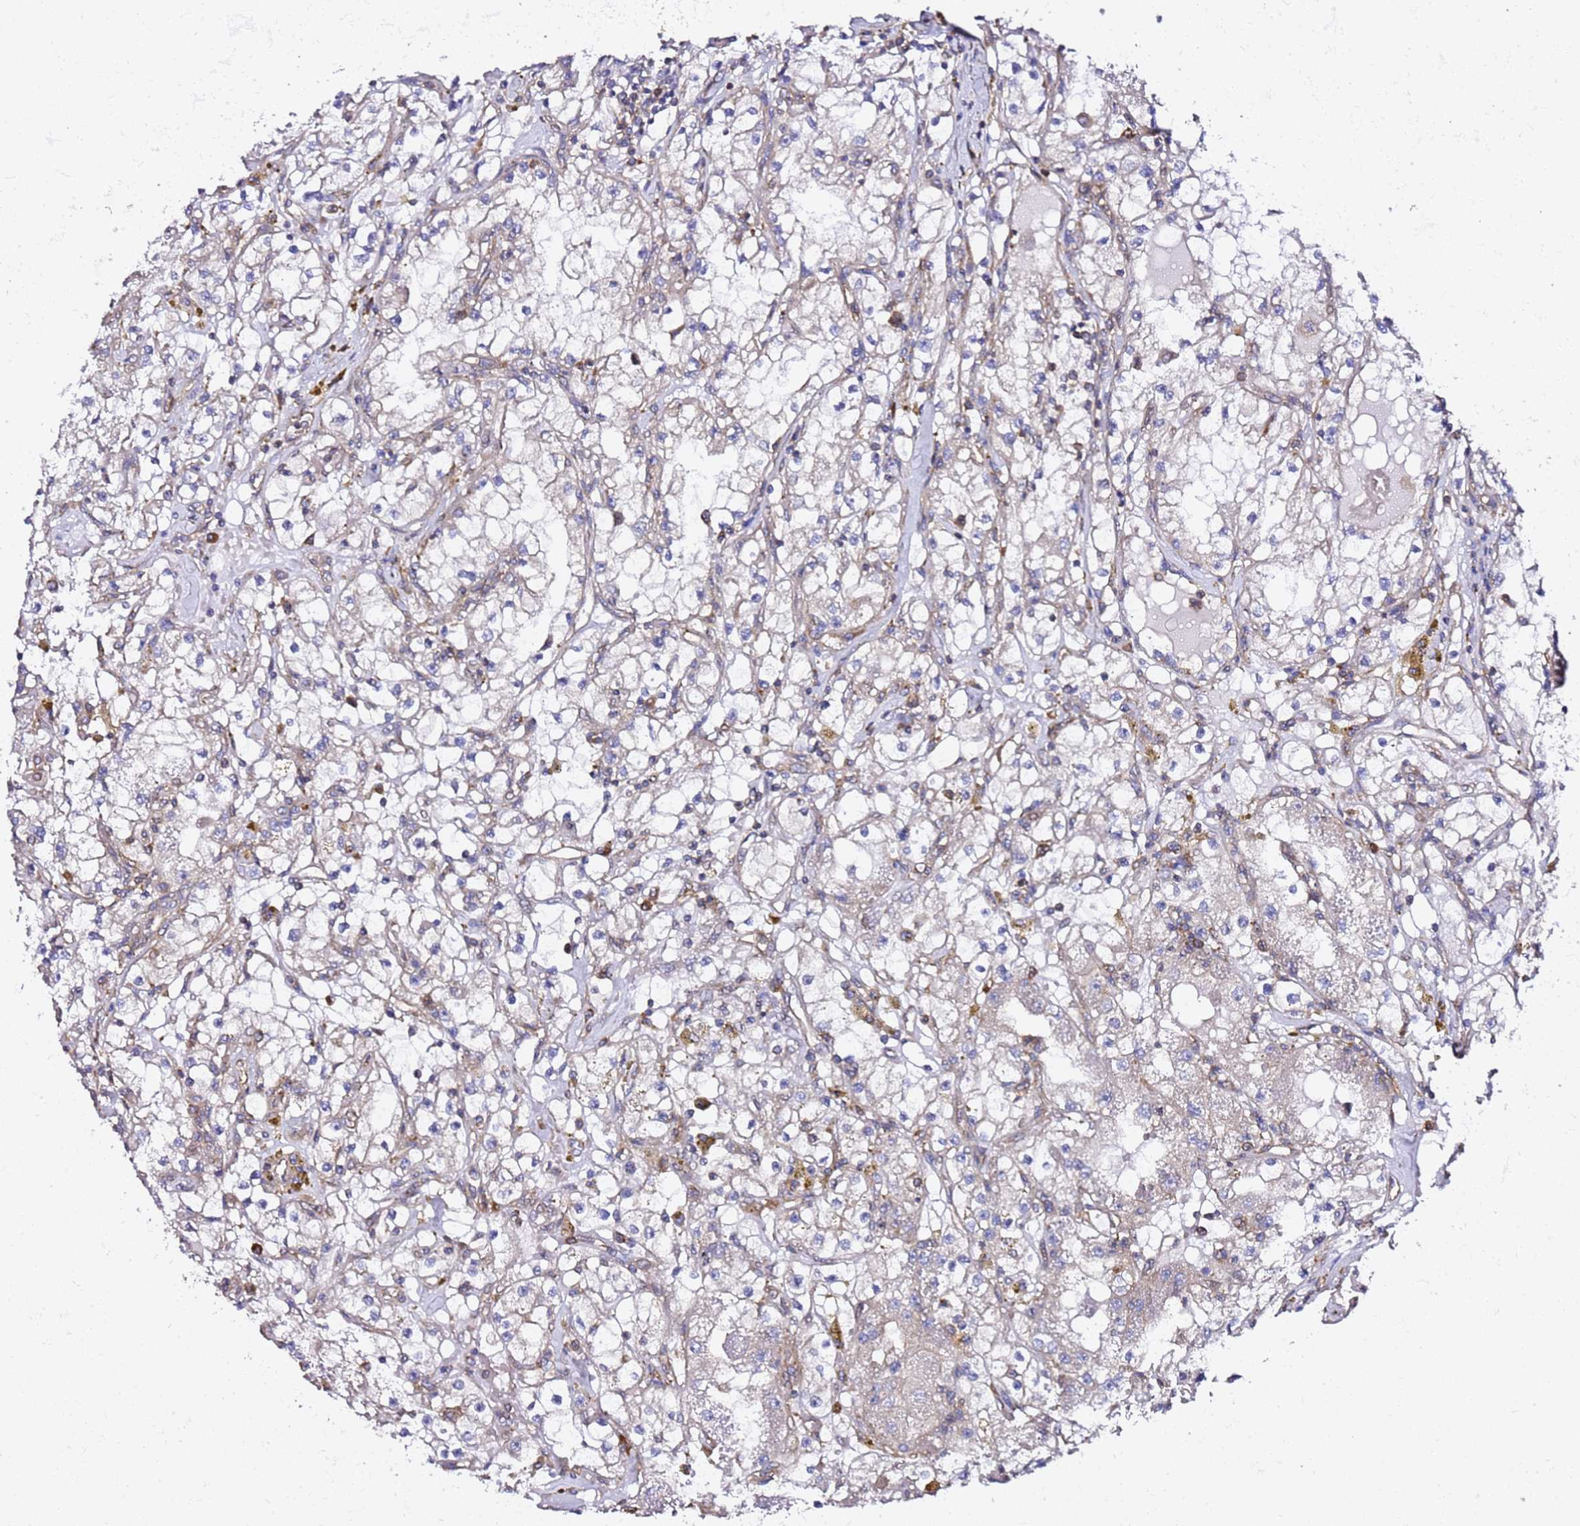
{"staining": {"intensity": "weak", "quantity": "25%-75%", "location": "cytoplasmic/membranous"}, "tissue": "renal cancer", "cell_type": "Tumor cells", "image_type": "cancer", "snomed": [{"axis": "morphology", "description": "Adenocarcinoma, NOS"}, {"axis": "topography", "description": "Kidney"}], "caption": "Immunohistochemistry (IHC) (DAB (3,3'-diaminobenzidine)) staining of human adenocarcinoma (renal) displays weak cytoplasmic/membranous protein staining in approximately 25%-75% of tumor cells. The protein of interest is stained brown, and the nuclei are stained in blue (DAB (3,3'-diaminobenzidine) IHC with brightfield microscopy, high magnification).", "gene": "TPST1", "patient": {"sex": "male", "age": 56}}